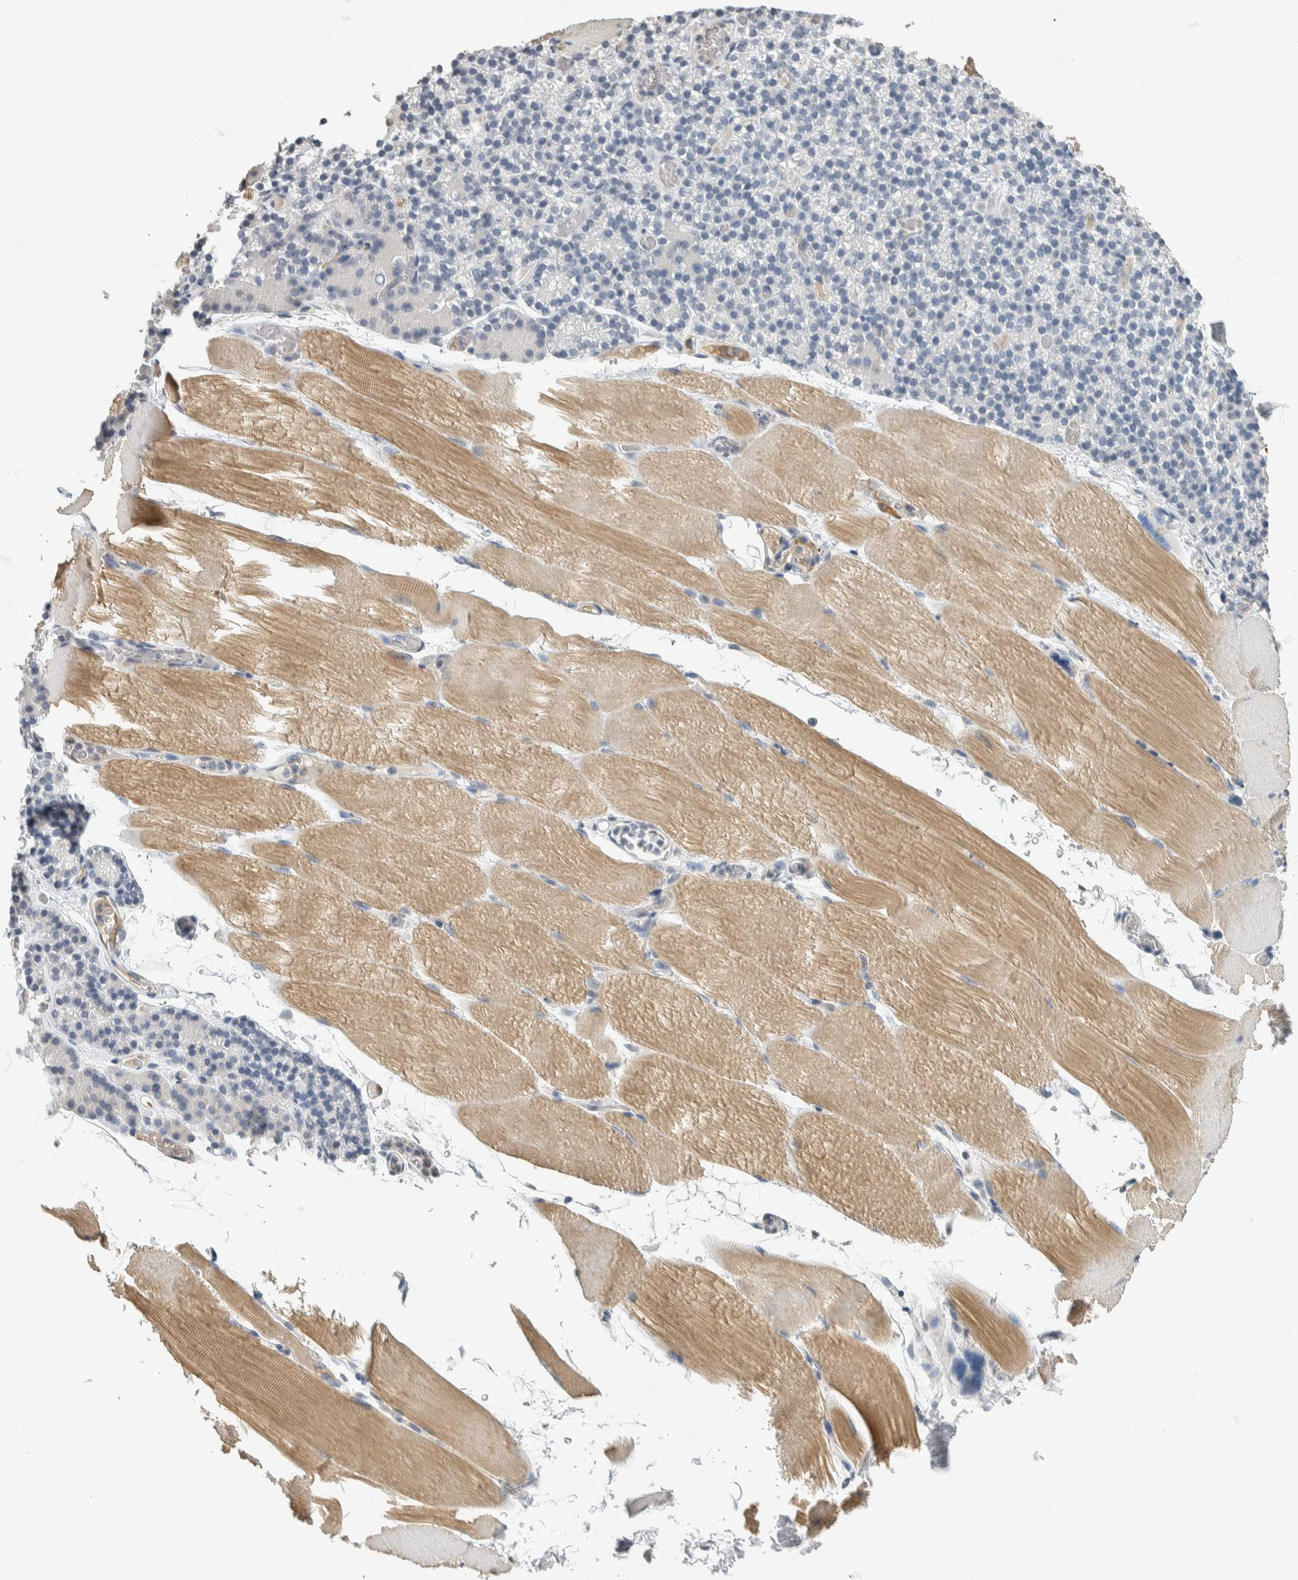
{"staining": {"intensity": "weak", "quantity": "25%-75%", "location": "cytoplasmic/membranous"}, "tissue": "skeletal muscle", "cell_type": "Myocytes", "image_type": "normal", "snomed": [{"axis": "morphology", "description": "Normal tissue, NOS"}, {"axis": "topography", "description": "Skeletal muscle"}, {"axis": "topography", "description": "Parathyroid gland"}], "caption": "This is a micrograph of immunohistochemistry staining of normal skeletal muscle, which shows weak expression in the cytoplasmic/membranous of myocytes.", "gene": "NEFM", "patient": {"sex": "female", "age": 37}}